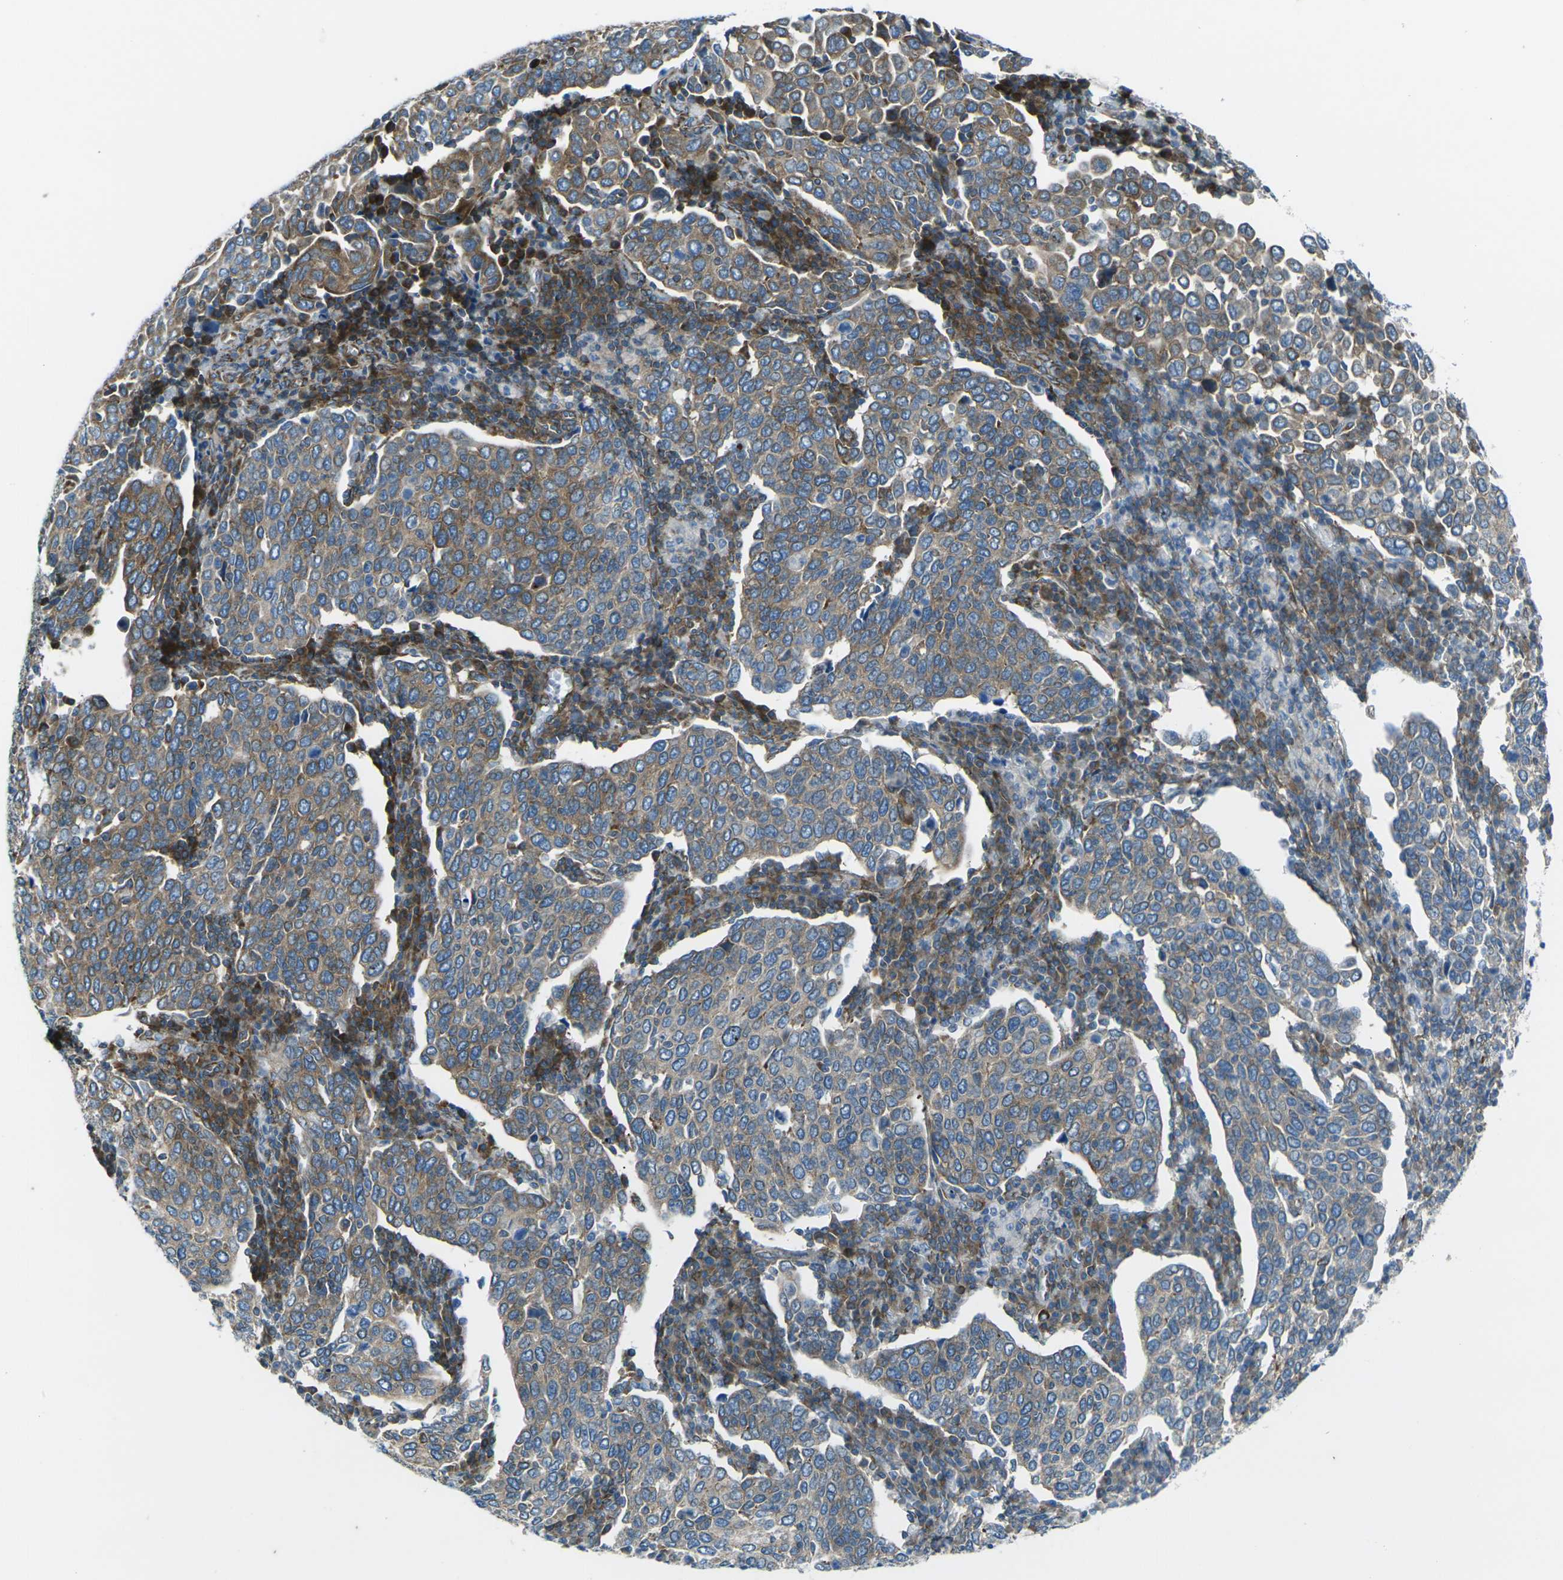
{"staining": {"intensity": "moderate", "quantity": "25%-75%", "location": "cytoplasmic/membranous"}, "tissue": "cervical cancer", "cell_type": "Tumor cells", "image_type": "cancer", "snomed": [{"axis": "morphology", "description": "Squamous cell carcinoma, NOS"}, {"axis": "topography", "description": "Cervix"}], "caption": "Protein staining by immunohistochemistry exhibits moderate cytoplasmic/membranous positivity in about 25%-75% of tumor cells in cervical cancer.", "gene": "CELSR2", "patient": {"sex": "female", "age": 40}}